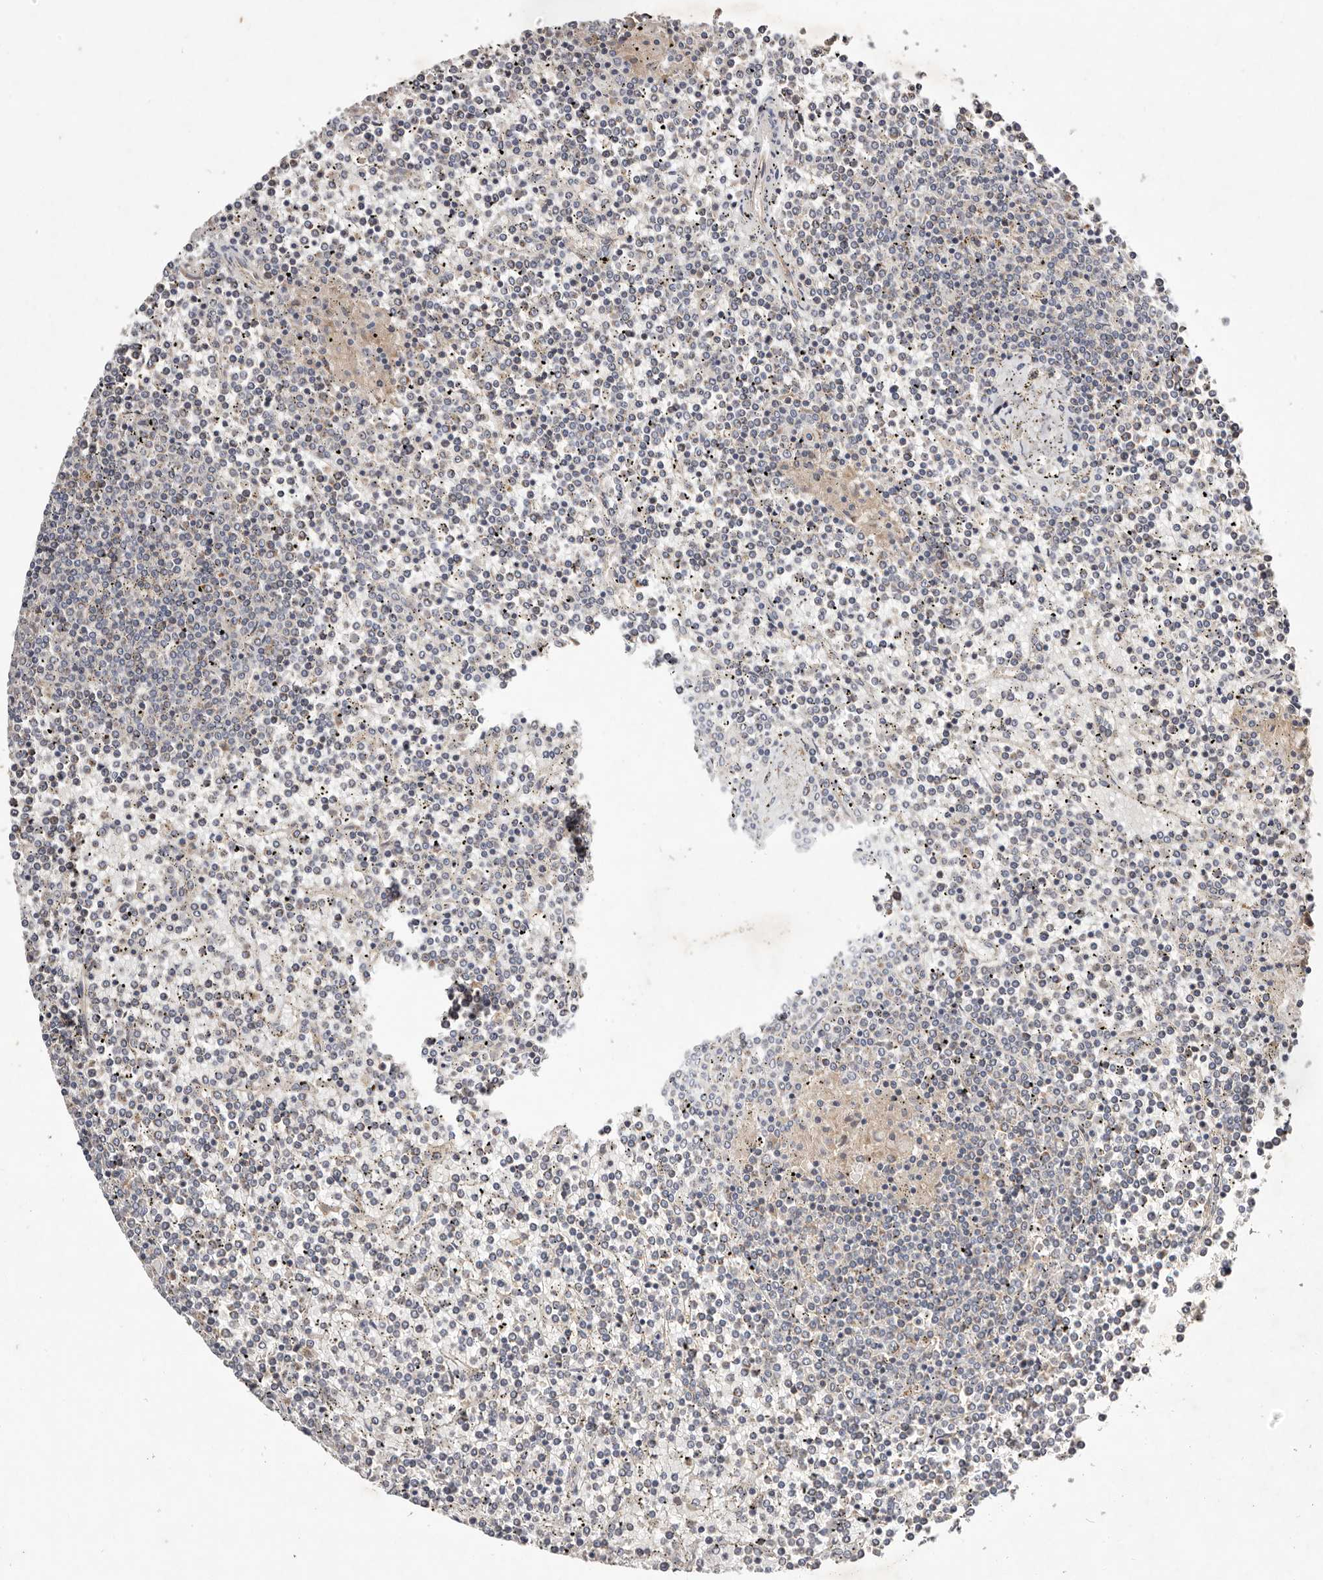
{"staining": {"intensity": "negative", "quantity": "none", "location": "none"}, "tissue": "lymphoma", "cell_type": "Tumor cells", "image_type": "cancer", "snomed": [{"axis": "morphology", "description": "Malignant lymphoma, non-Hodgkin's type, Low grade"}, {"axis": "topography", "description": "Spleen"}], "caption": "This is an immunohistochemistry (IHC) histopathology image of low-grade malignant lymphoma, non-Hodgkin's type. There is no positivity in tumor cells.", "gene": "MACF1", "patient": {"sex": "female", "age": 19}}